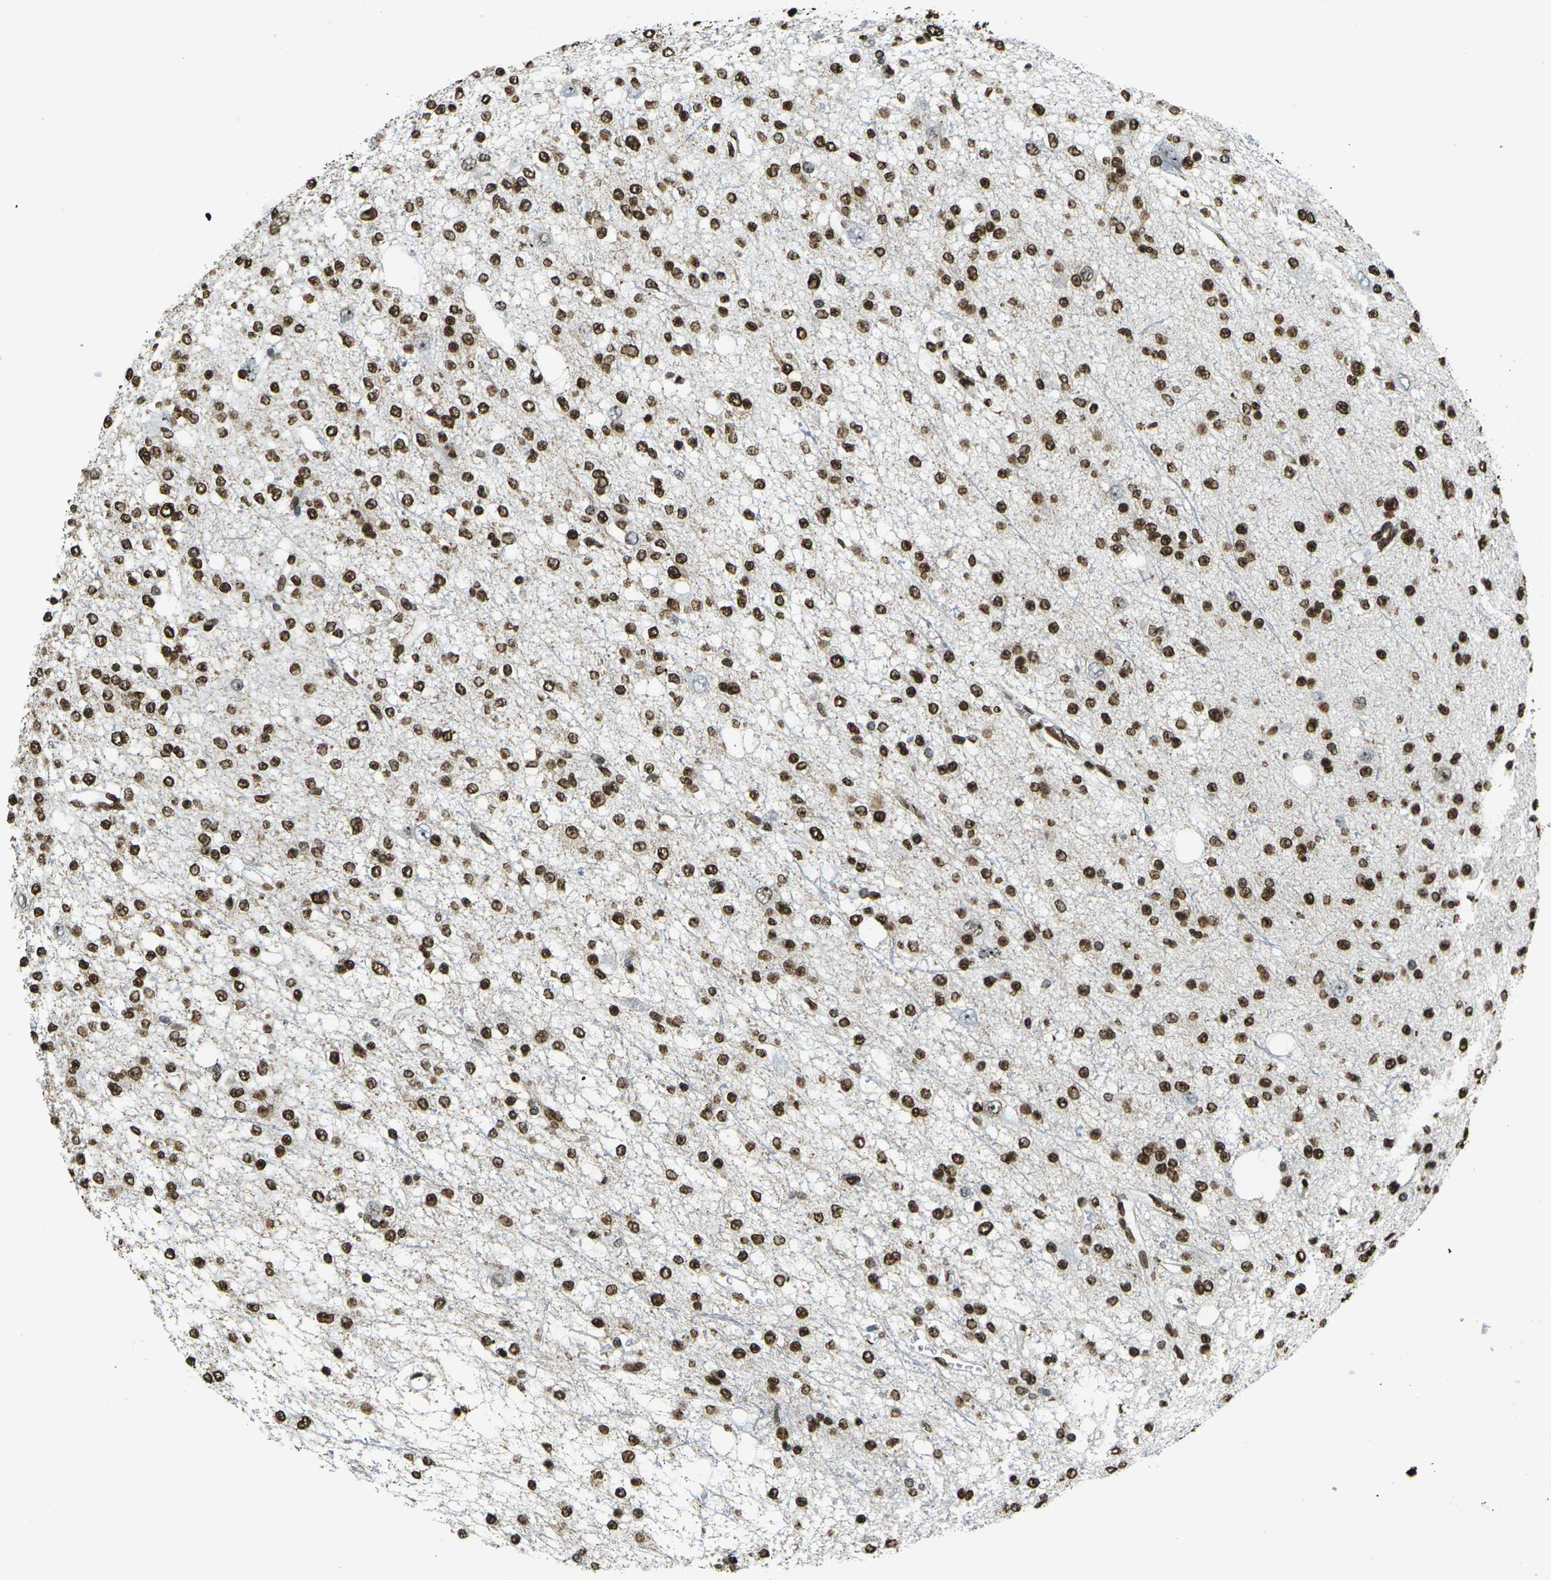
{"staining": {"intensity": "strong", "quantity": ">75%", "location": "nuclear"}, "tissue": "glioma", "cell_type": "Tumor cells", "image_type": "cancer", "snomed": [{"axis": "morphology", "description": "Glioma, malignant, Low grade"}, {"axis": "topography", "description": "Brain"}], "caption": "Immunohistochemistry (DAB (3,3'-diaminobenzidine)) staining of glioma reveals strong nuclear protein expression in about >75% of tumor cells. Immunohistochemistry stains the protein of interest in brown and the nuclei are stained blue.", "gene": "H1-2", "patient": {"sex": "male", "age": 38}}